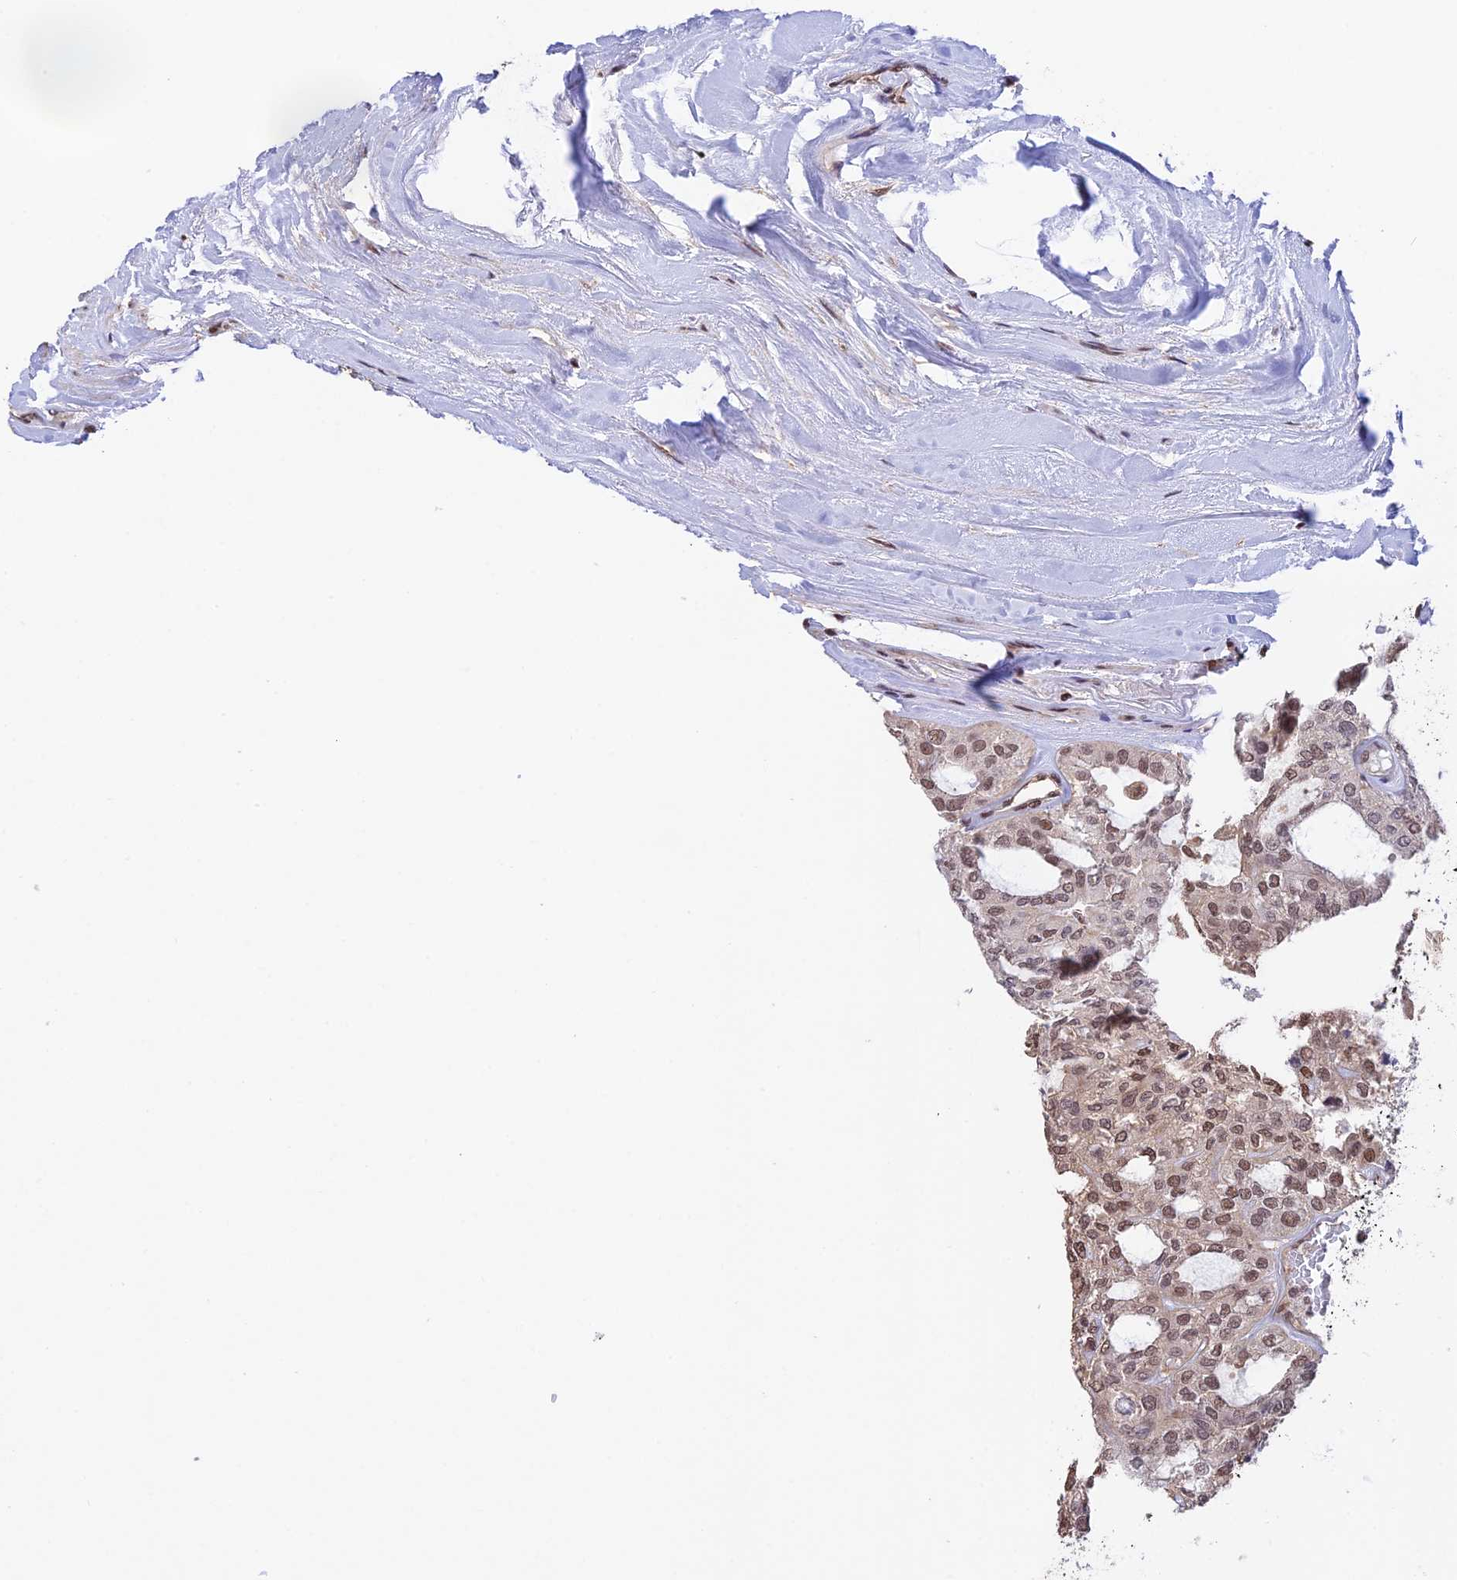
{"staining": {"intensity": "moderate", "quantity": ">75%", "location": "nuclear"}, "tissue": "thyroid cancer", "cell_type": "Tumor cells", "image_type": "cancer", "snomed": [{"axis": "morphology", "description": "Follicular adenoma carcinoma, NOS"}, {"axis": "topography", "description": "Thyroid gland"}], "caption": "Protein staining by immunohistochemistry reveals moderate nuclear positivity in about >75% of tumor cells in follicular adenoma carcinoma (thyroid).", "gene": "THAP11", "patient": {"sex": "male", "age": 75}}